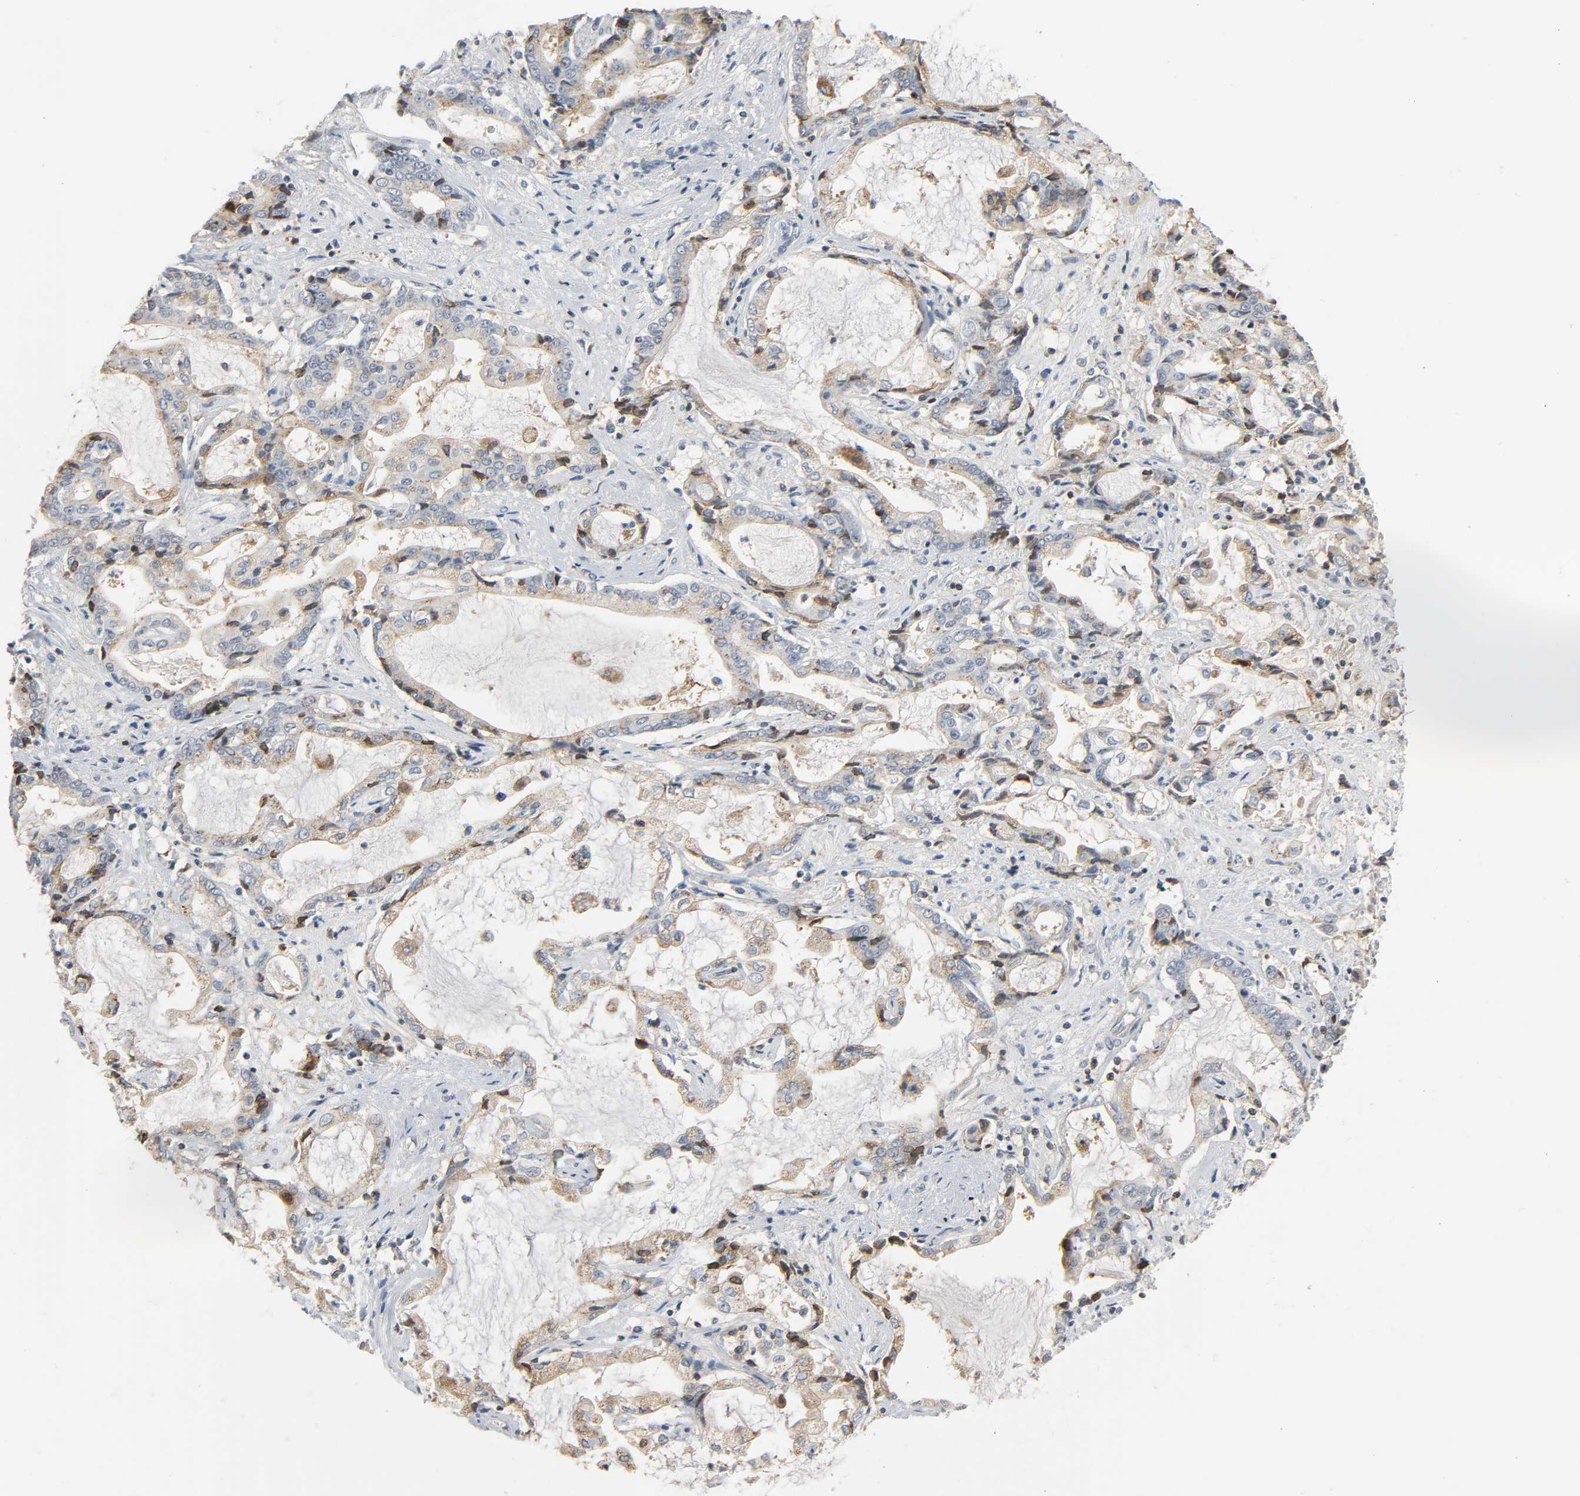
{"staining": {"intensity": "weak", "quantity": "25%-75%", "location": "cytoplasmic/membranous"}, "tissue": "liver cancer", "cell_type": "Tumor cells", "image_type": "cancer", "snomed": [{"axis": "morphology", "description": "Cholangiocarcinoma"}, {"axis": "topography", "description": "Liver"}], "caption": "Weak cytoplasmic/membranous positivity is present in approximately 25%-75% of tumor cells in liver cancer. Nuclei are stained in blue.", "gene": "CD4", "patient": {"sex": "male", "age": 57}}